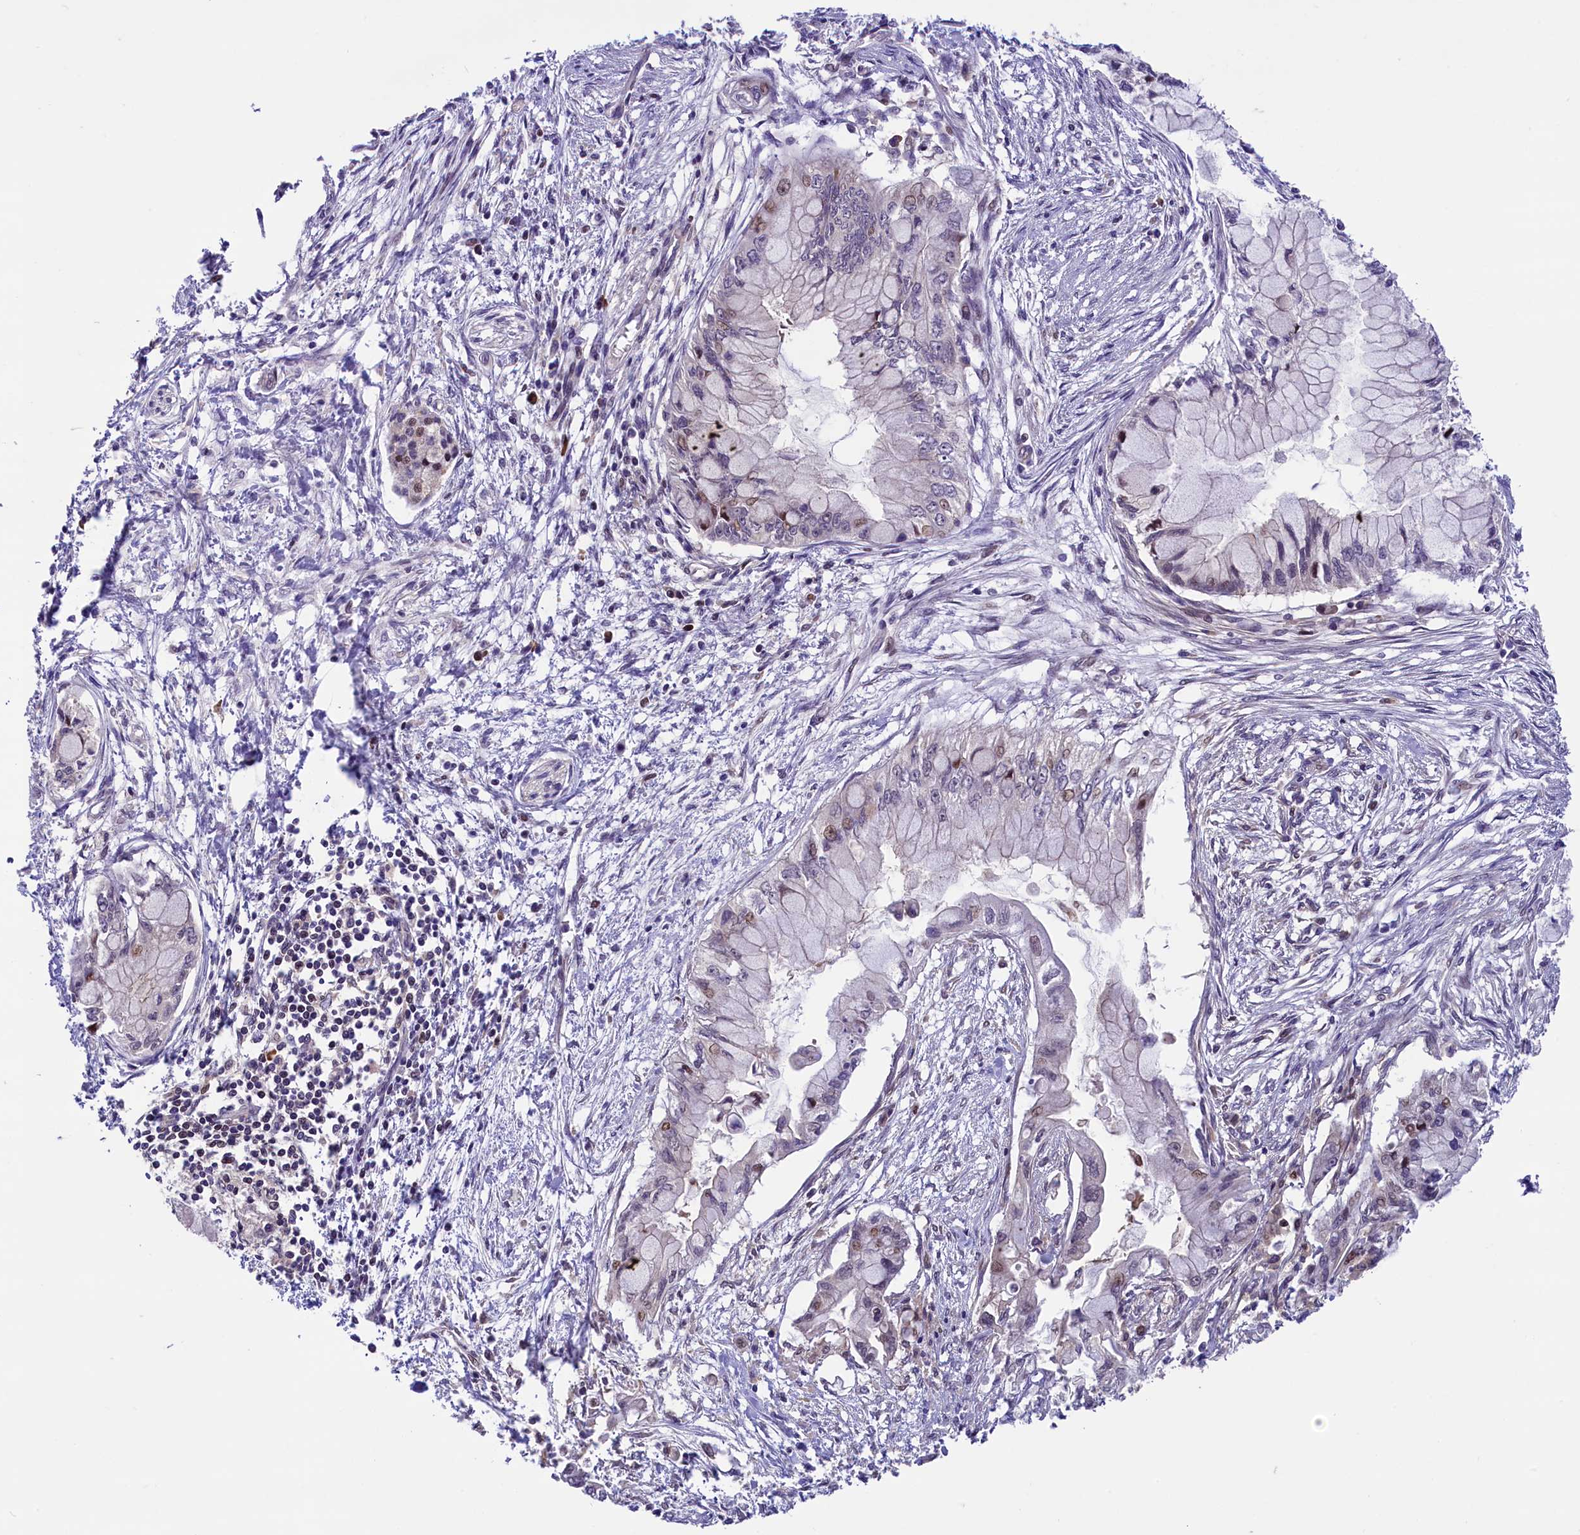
{"staining": {"intensity": "moderate", "quantity": "<25%", "location": "nuclear"}, "tissue": "pancreatic cancer", "cell_type": "Tumor cells", "image_type": "cancer", "snomed": [{"axis": "morphology", "description": "Adenocarcinoma, NOS"}, {"axis": "topography", "description": "Pancreas"}], "caption": "Tumor cells display moderate nuclear expression in approximately <25% of cells in pancreatic adenocarcinoma. Using DAB (3,3'-diaminobenzidine) (brown) and hematoxylin (blue) stains, captured at high magnification using brightfield microscopy.", "gene": "RIC8A", "patient": {"sex": "male", "age": 48}}